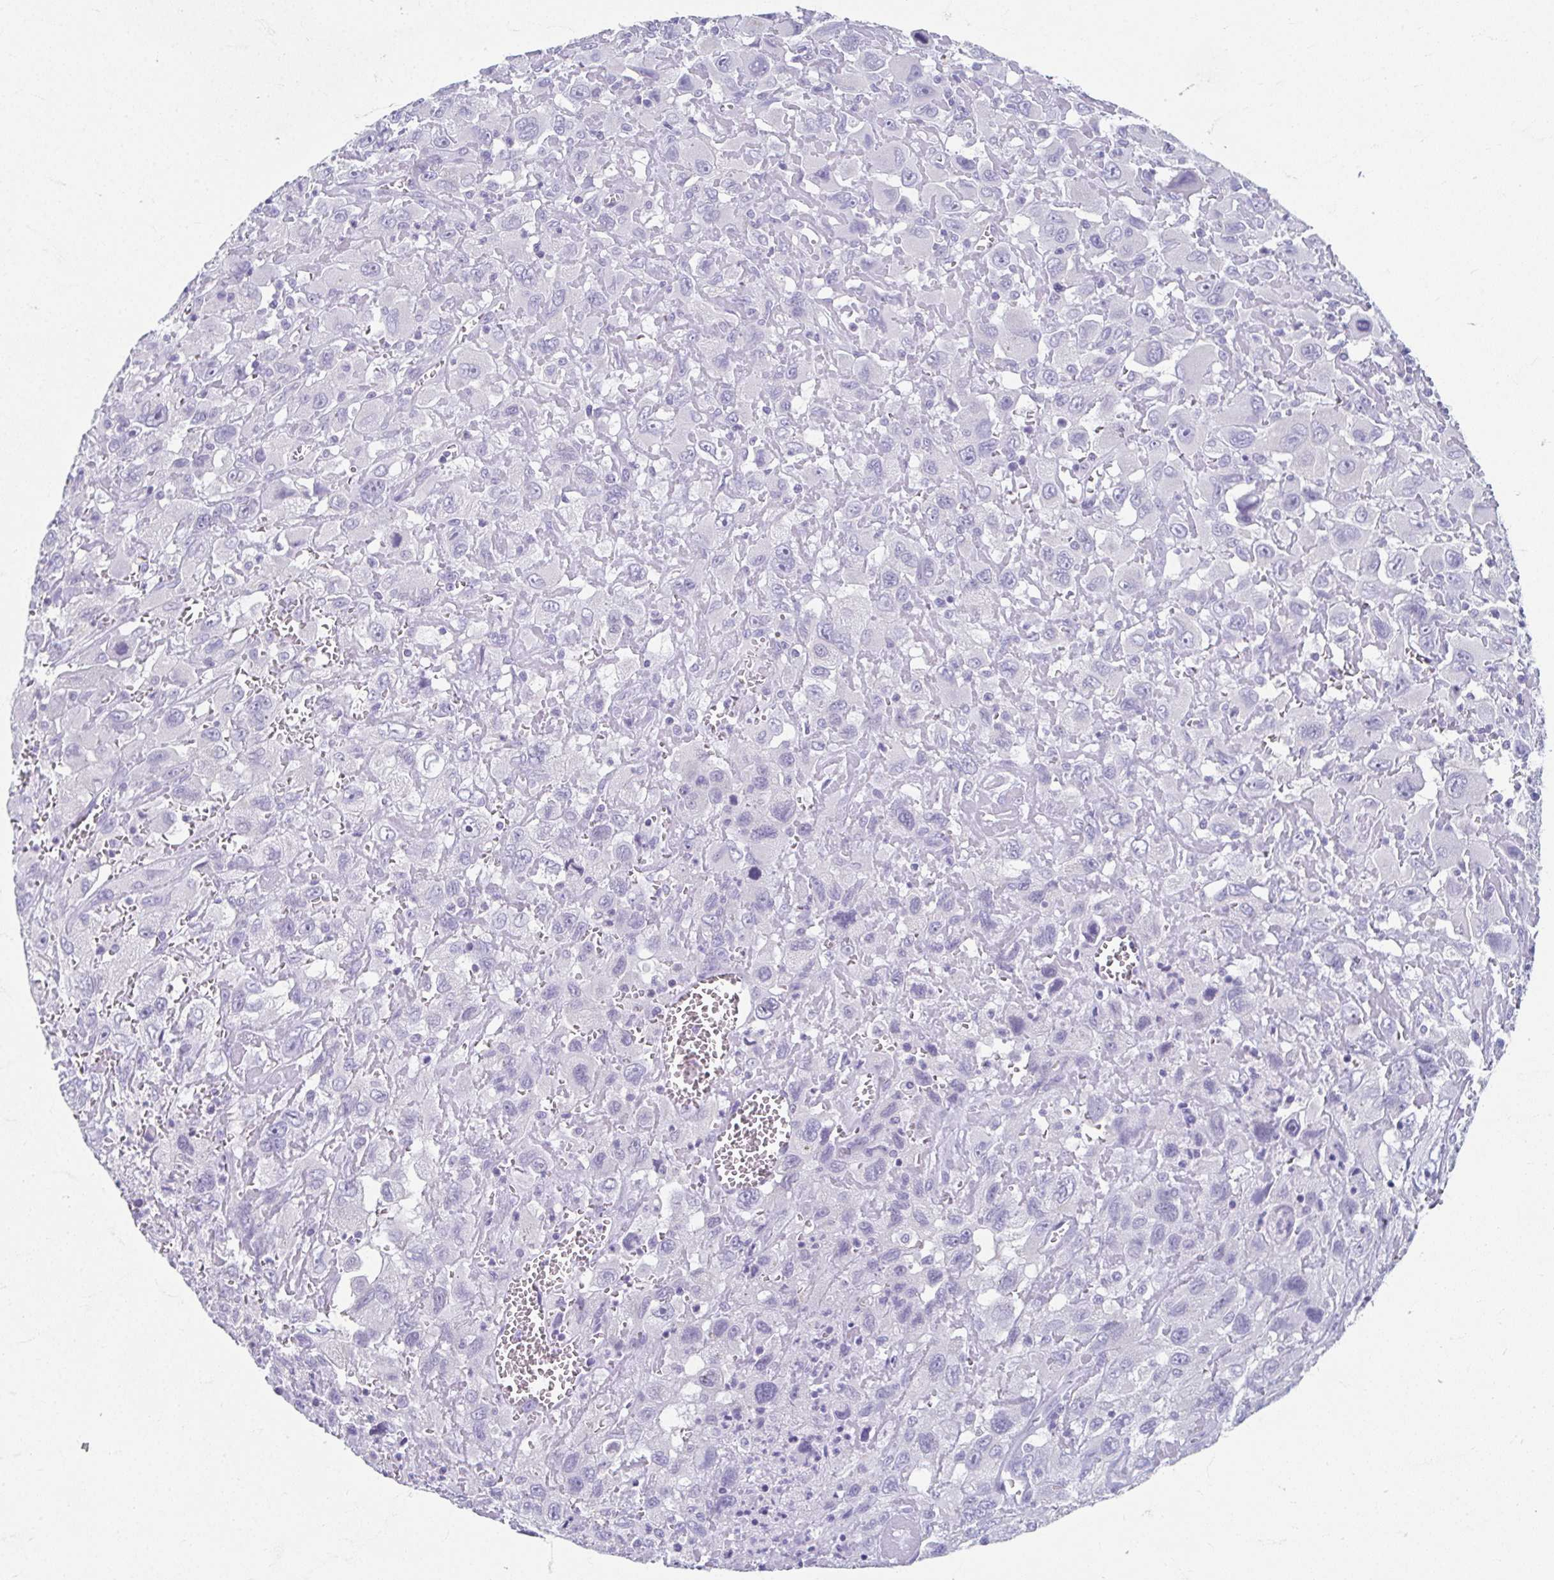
{"staining": {"intensity": "negative", "quantity": "none", "location": "none"}, "tissue": "head and neck cancer", "cell_type": "Tumor cells", "image_type": "cancer", "snomed": [{"axis": "morphology", "description": "Squamous cell carcinoma, NOS"}, {"axis": "morphology", "description": "Squamous cell carcinoma, metastatic, NOS"}, {"axis": "topography", "description": "Oral tissue"}, {"axis": "topography", "description": "Head-Neck"}], "caption": "IHC of head and neck metastatic squamous cell carcinoma shows no expression in tumor cells. (Brightfield microscopy of DAB IHC at high magnification).", "gene": "GHRL", "patient": {"sex": "female", "age": 85}}